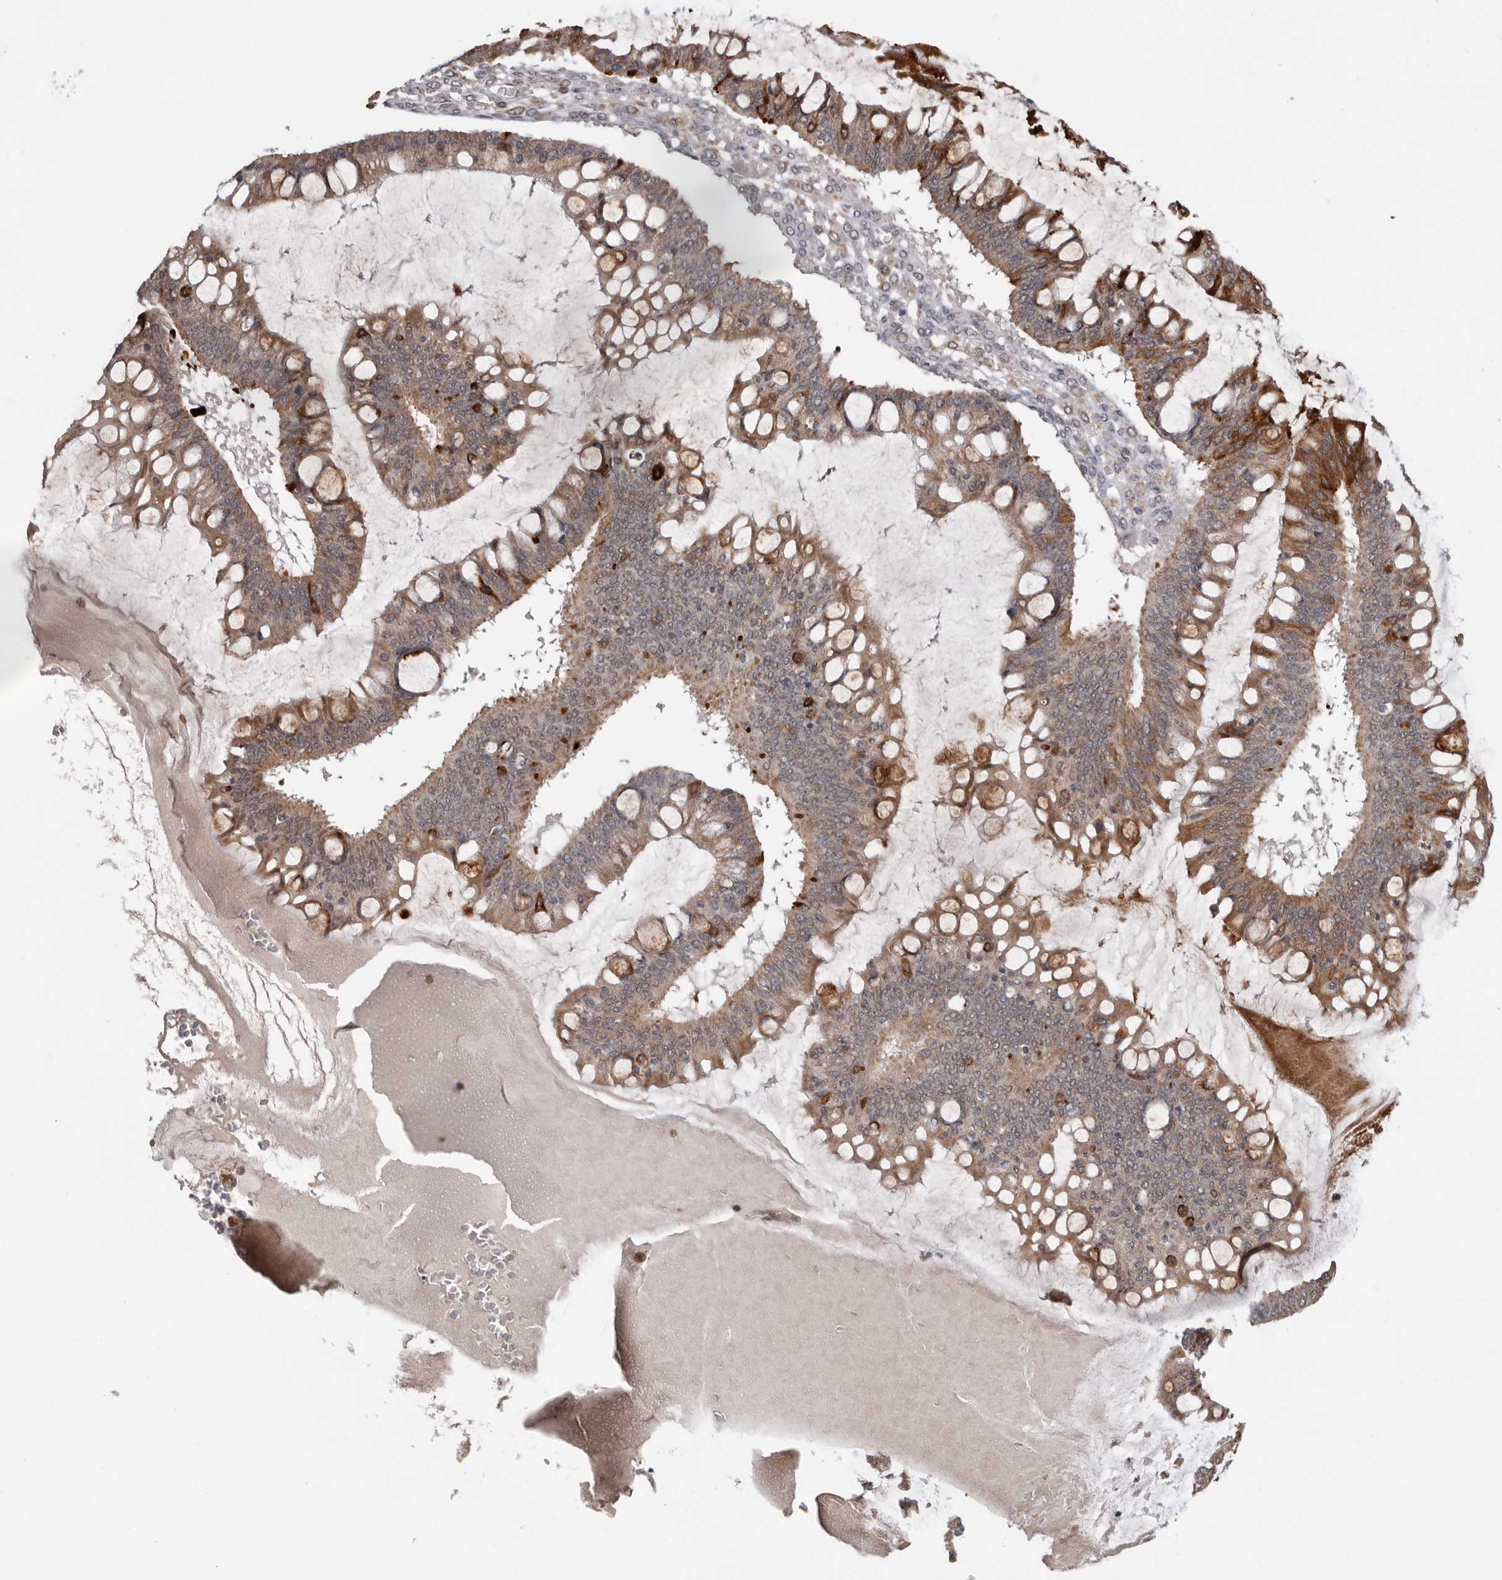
{"staining": {"intensity": "moderate", "quantity": "25%-75%", "location": "cytoplasmic/membranous"}, "tissue": "ovarian cancer", "cell_type": "Tumor cells", "image_type": "cancer", "snomed": [{"axis": "morphology", "description": "Cystadenocarcinoma, mucinous, NOS"}, {"axis": "topography", "description": "Ovary"}], "caption": "Protein staining displays moderate cytoplasmic/membranous staining in about 25%-75% of tumor cells in ovarian cancer.", "gene": "MOGAT2", "patient": {"sex": "female", "age": 73}}